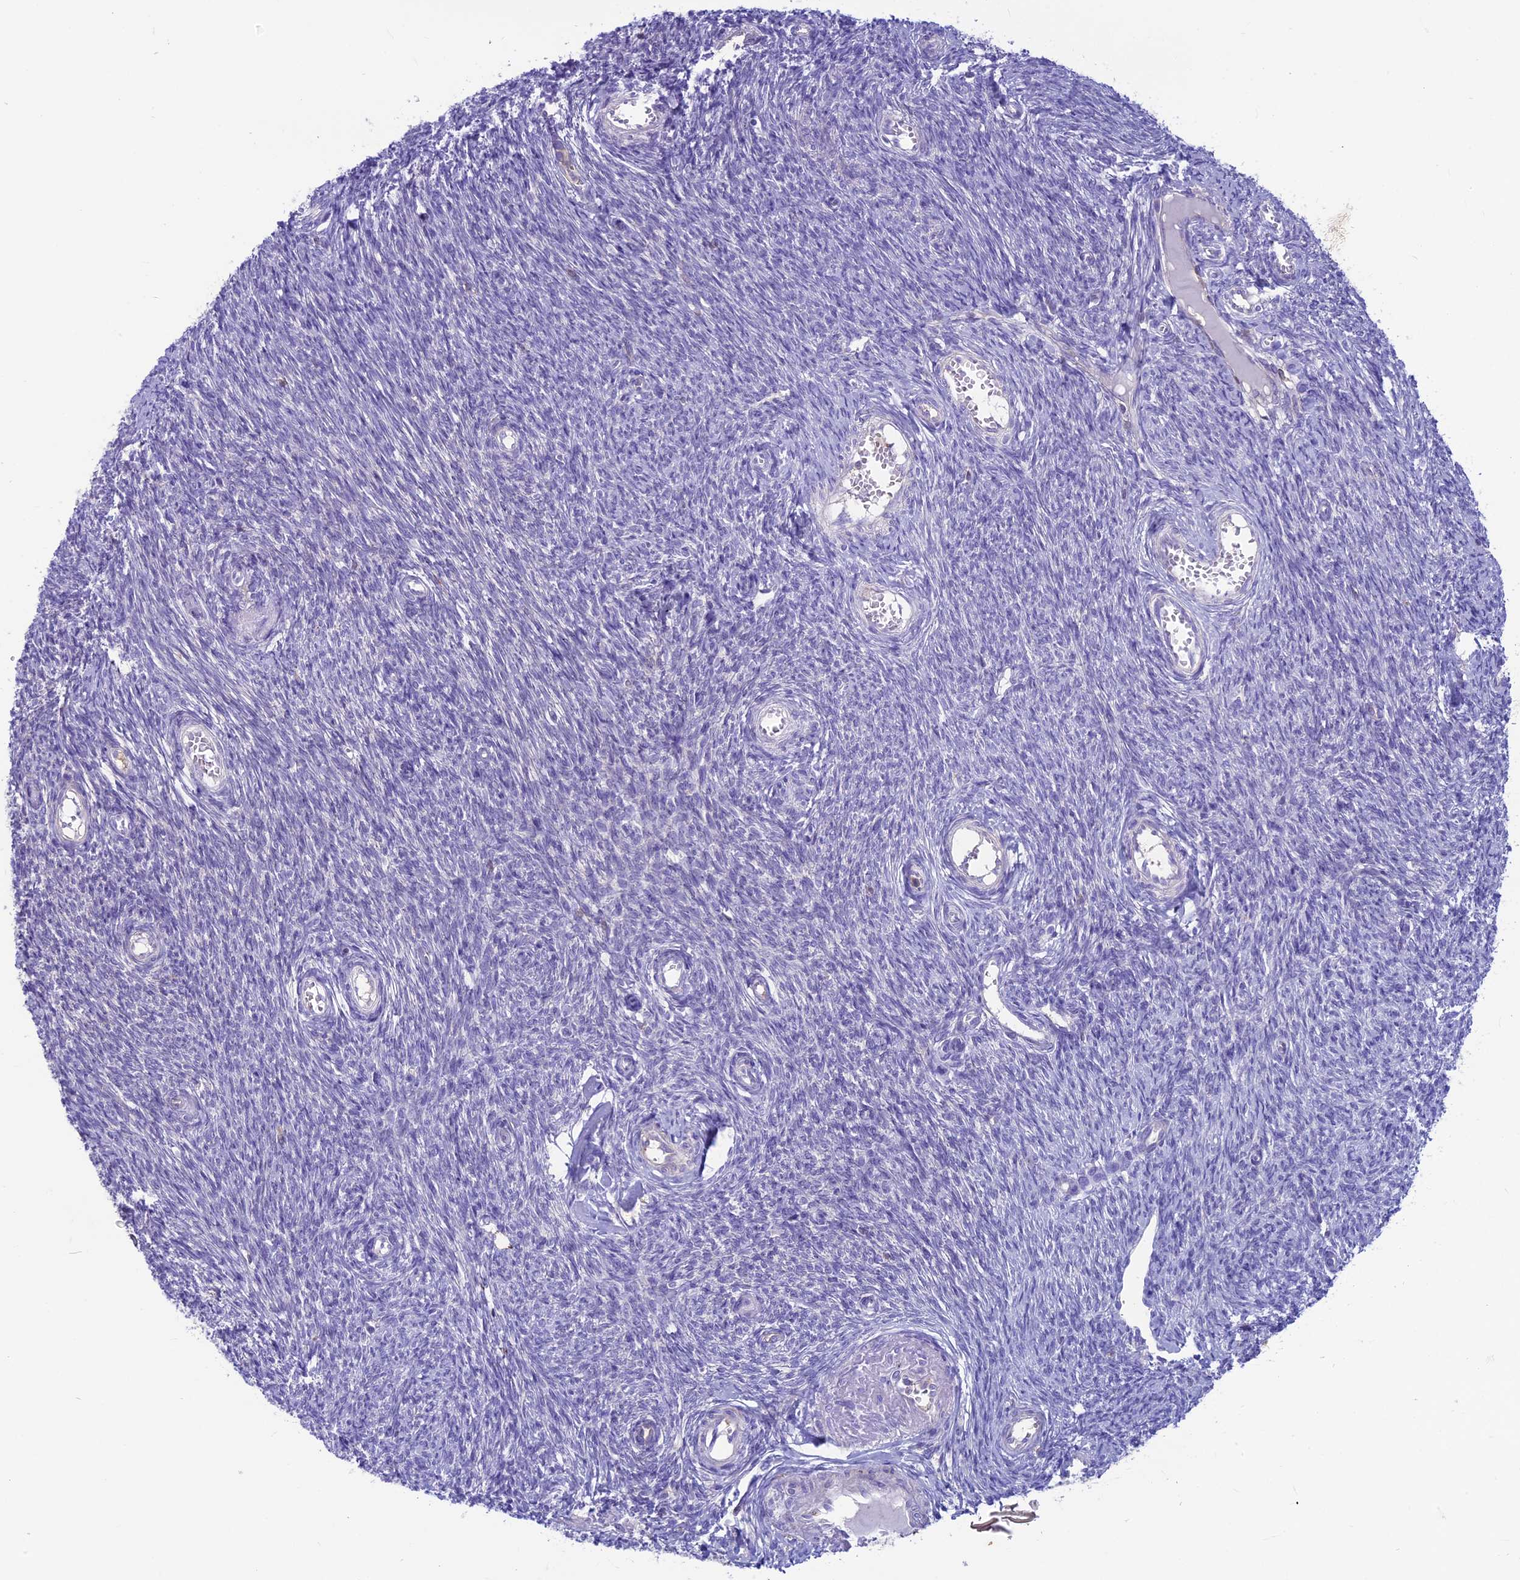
{"staining": {"intensity": "negative", "quantity": "none", "location": "none"}, "tissue": "ovary", "cell_type": "Ovarian stroma cells", "image_type": "normal", "snomed": [{"axis": "morphology", "description": "Normal tissue, NOS"}, {"axis": "topography", "description": "Ovary"}], "caption": "This photomicrograph is of benign ovary stained with immunohistochemistry to label a protein in brown with the nuclei are counter-stained blue. There is no positivity in ovarian stroma cells. (Brightfield microscopy of DAB IHC at high magnification).", "gene": "CDAN1", "patient": {"sex": "female", "age": 44}}